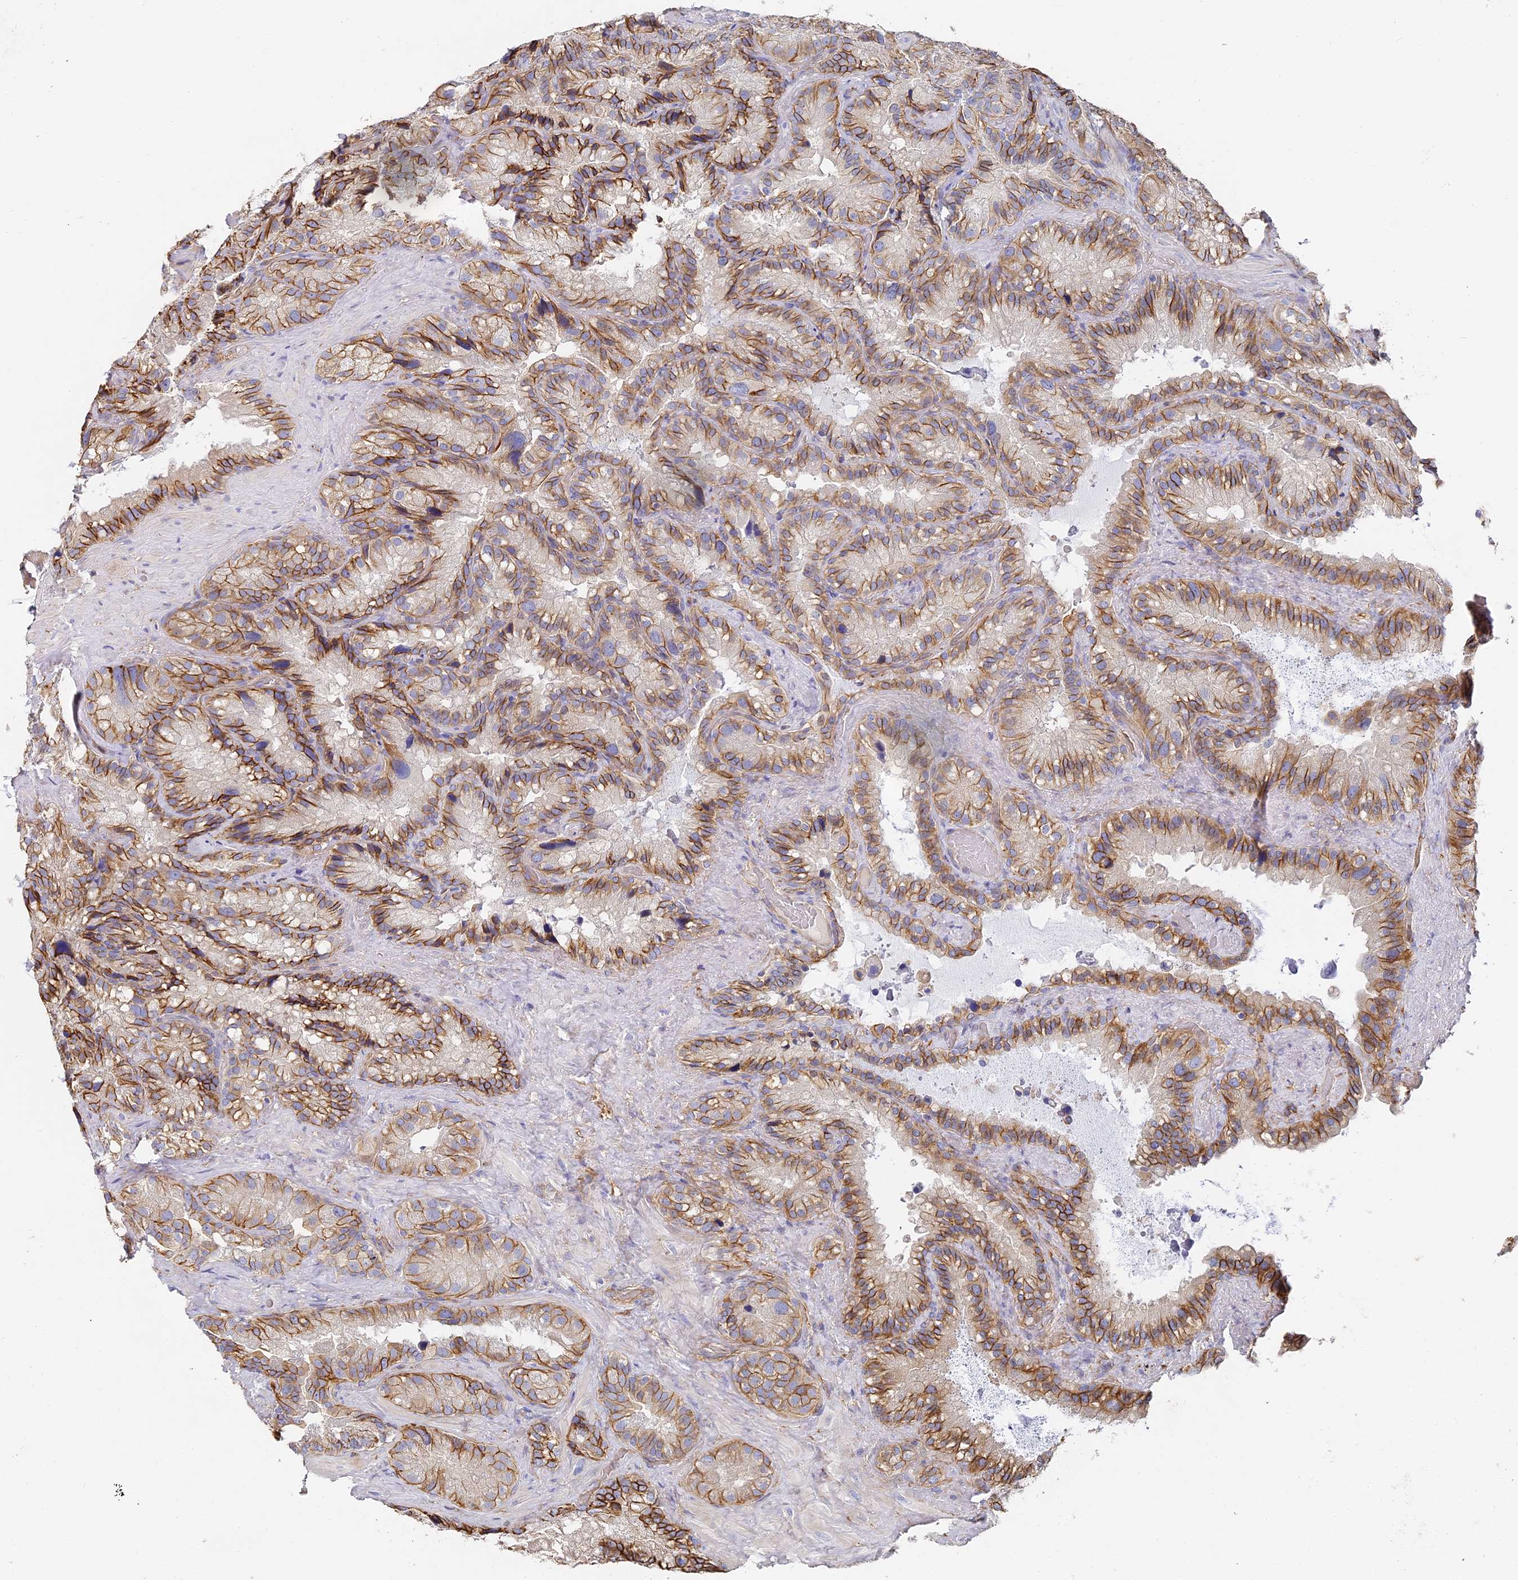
{"staining": {"intensity": "moderate", "quantity": ">75%", "location": "cytoplasmic/membranous"}, "tissue": "seminal vesicle", "cell_type": "Glandular cells", "image_type": "normal", "snomed": [{"axis": "morphology", "description": "Normal tissue, NOS"}, {"axis": "topography", "description": "Prostate"}, {"axis": "topography", "description": "Seminal veicle"}], "caption": "Immunohistochemistry (IHC) (DAB (3,3'-diaminobenzidine)) staining of benign human seminal vesicle displays moderate cytoplasmic/membranous protein positivity in about >75% of glandular cells.", "gene": "CCDC30", "patient": {"sex": "male", "age": 68}}